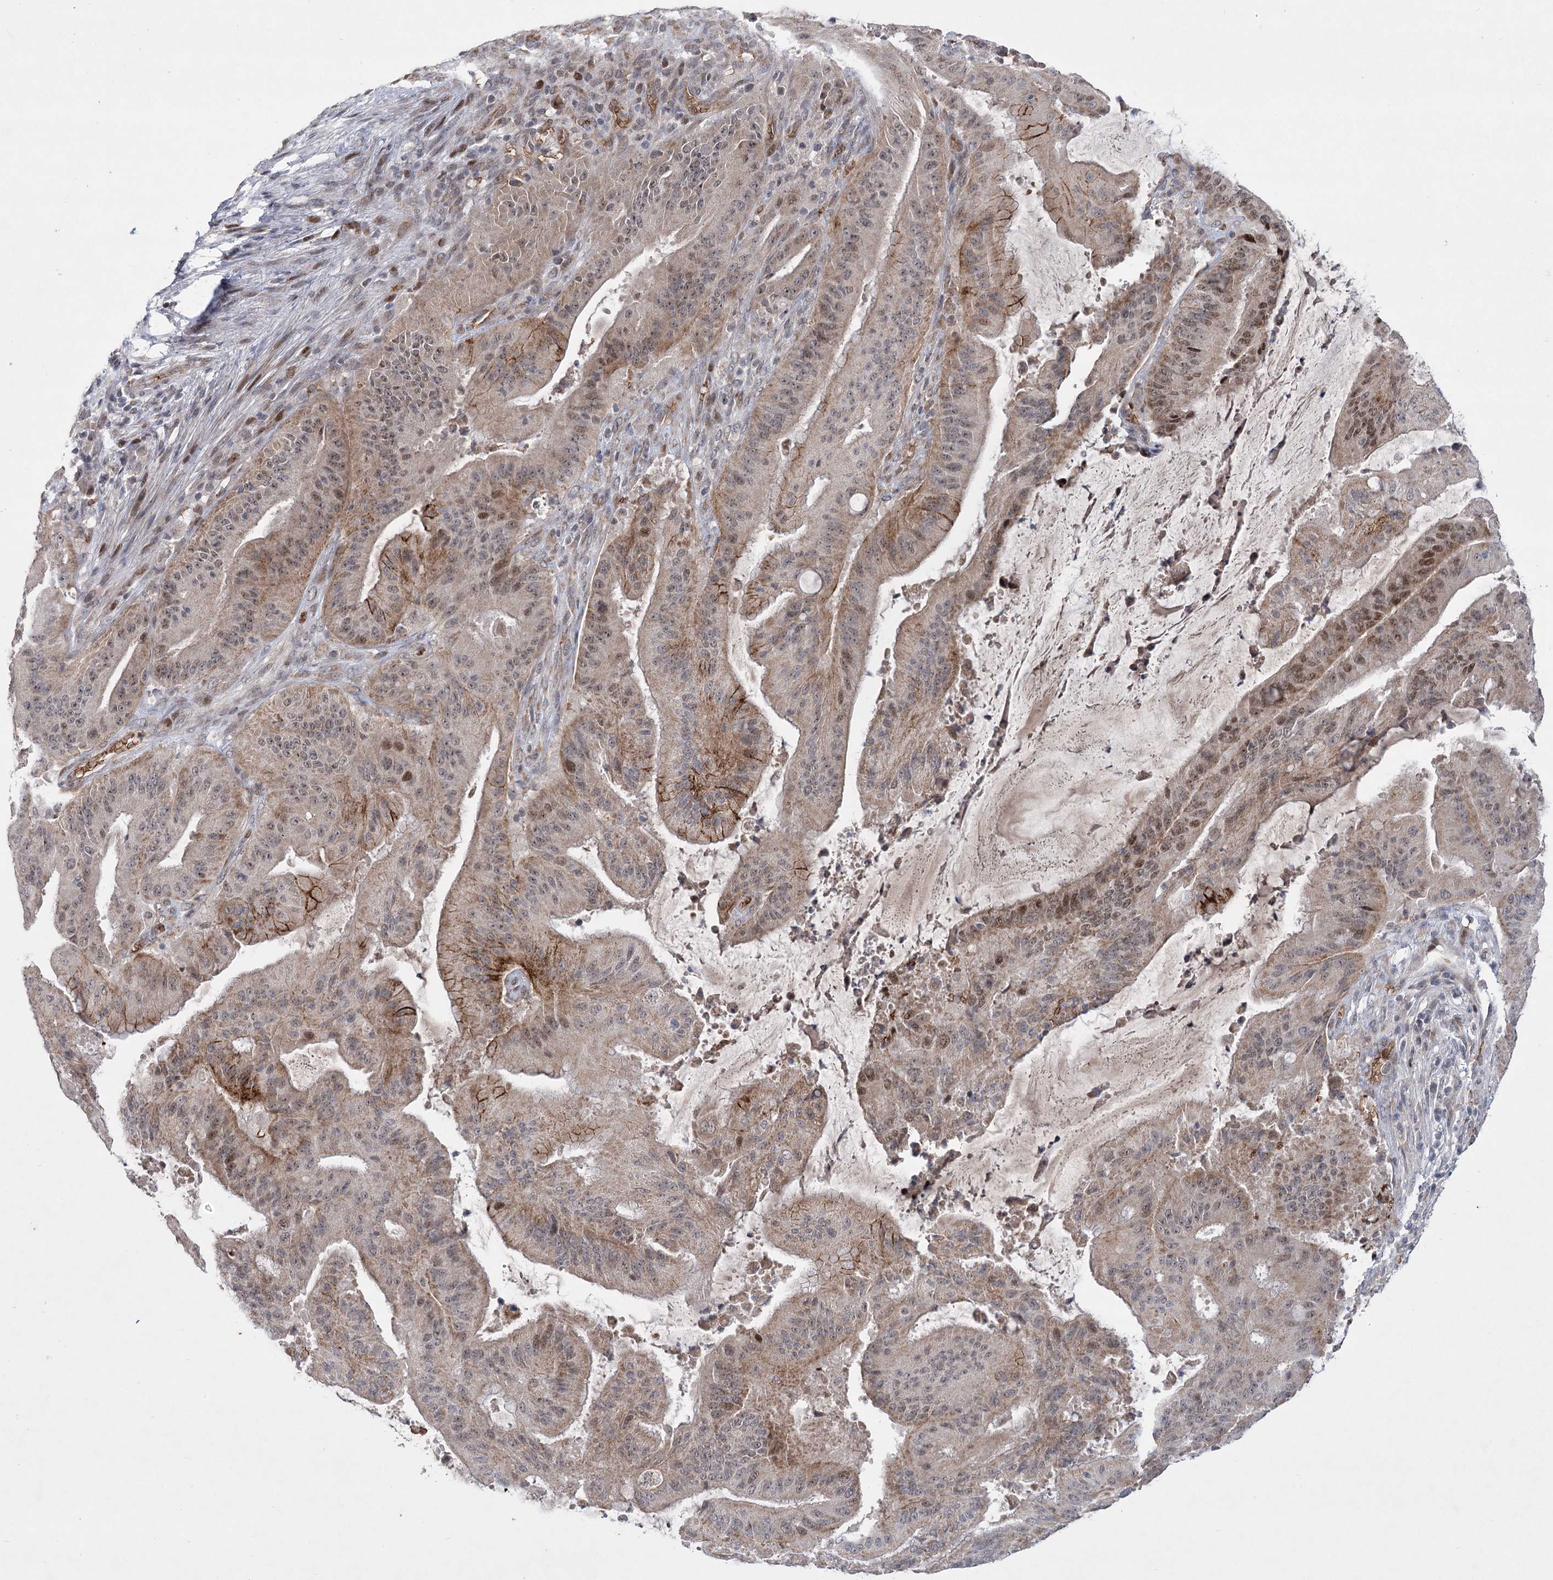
{"staining": {"intensity": "moderate", "quantity": ">75%", "location": "cytoplasmic/membranous,nuclear"}, "tissue": "liver cancer", "cell_type": "Tumor cells", "image_type": "cancer", "snomed": [{"axis": "morphology", "description": "Normal tissue, NOS"}, {"axis": "morphology", "description": "Cholangiocarcinoma"}, {"axis": "topography", "description": "Liver"}, {"axis": "topography", "description": "Peripheral nerve tissue"}], "caption": "IHC of cholangiocarcinoma (liver) shows medium levels of moderate cytoplasmic/membranous and nuclear expression in about >75% of tumor cells.", "gene": "NSMCE4A", "patient": {"sex": "female", "age": 73}}